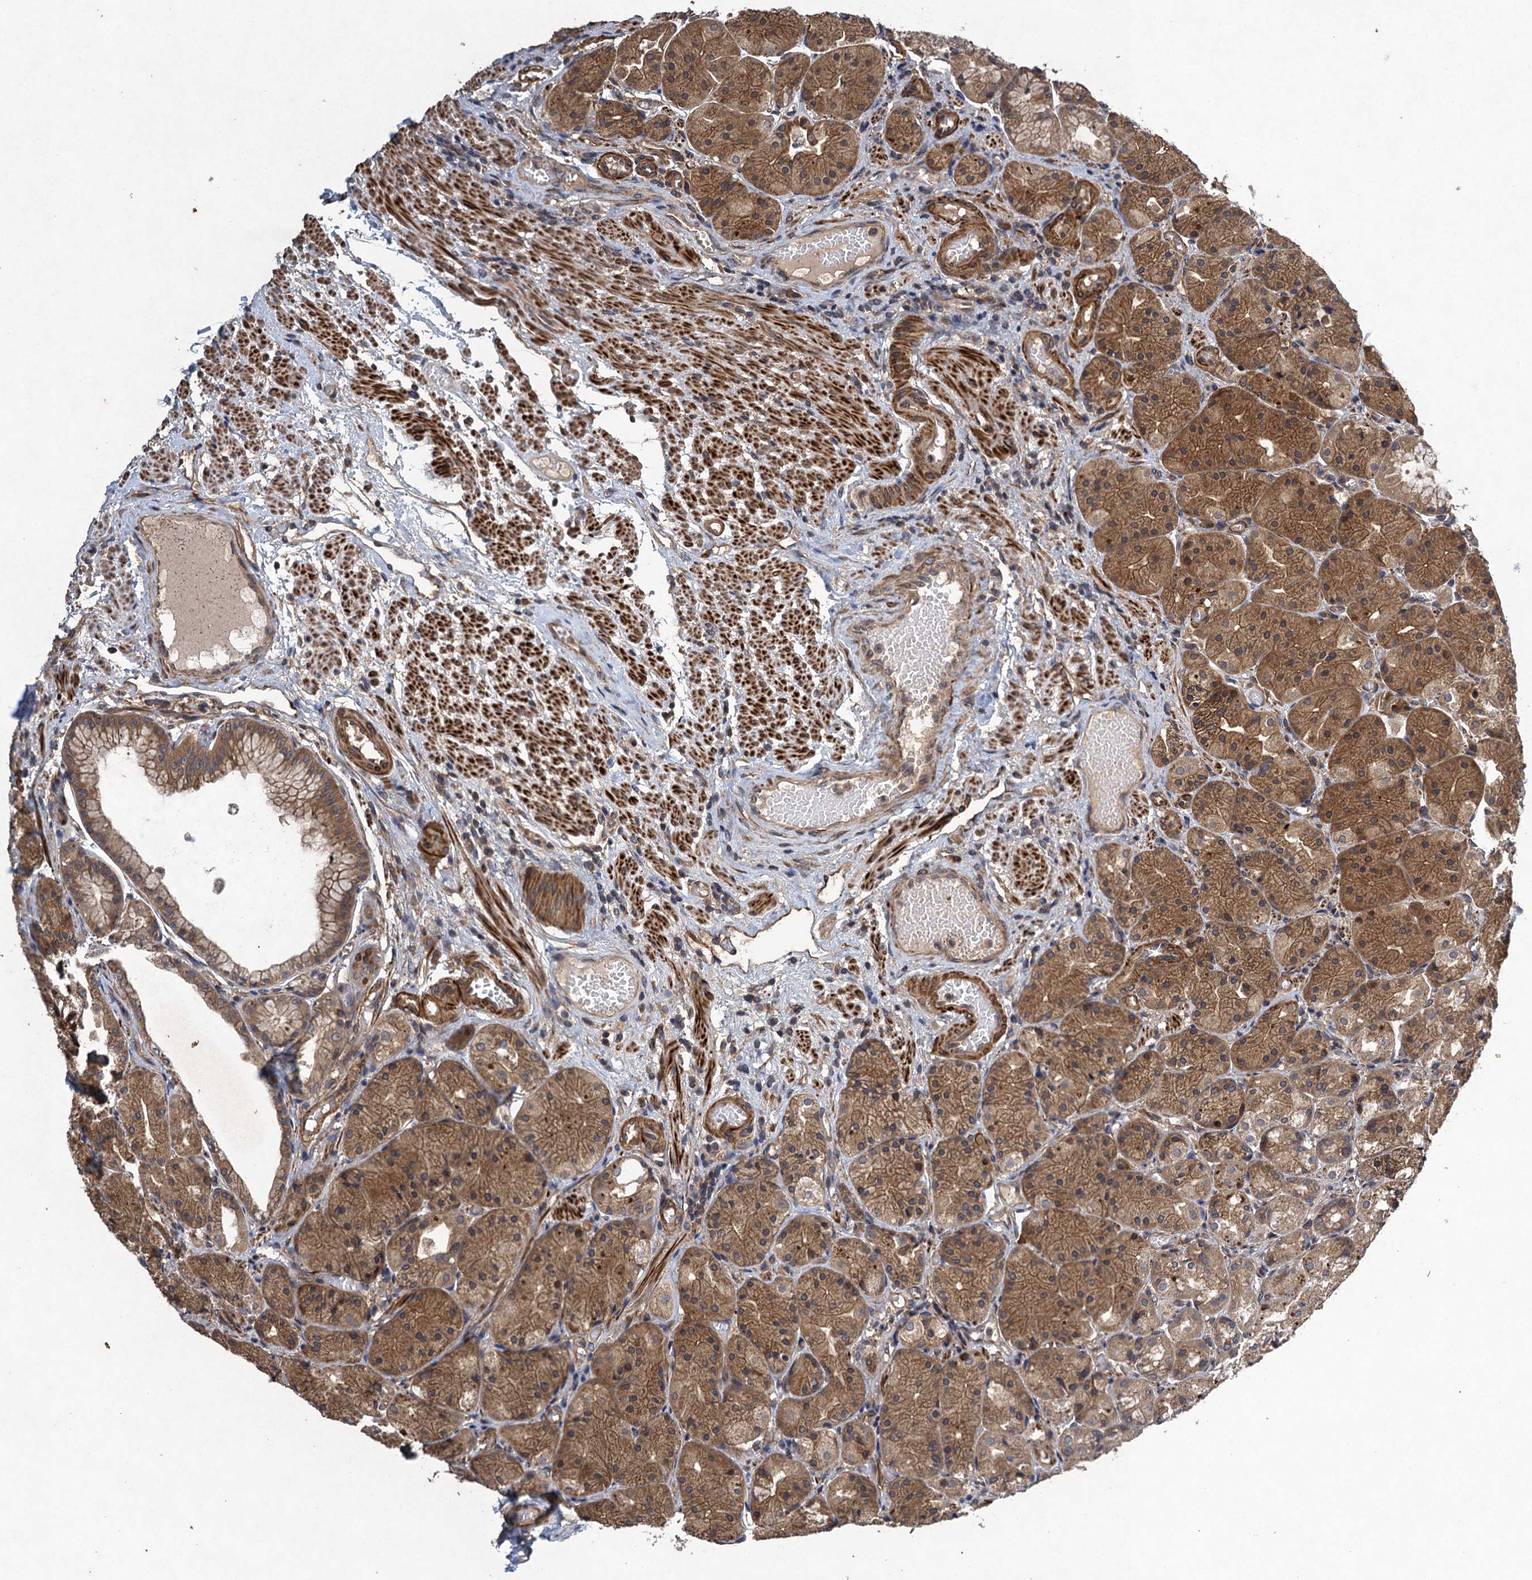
{"staining": {"intensity": "moderate", "quantity": ">75%", "location": "cytoplasmic/membranous"}, "tissue": "stomach", "cell_type": "Glandular cells", "image_type": "normal", "snomed": [{"axis": "morphology", "description": "Normal tissue, NOS"}, {"axis": "topography", "description": "Stomach, upper"}], "caption": "This image displays benign stomach stained with immunohistochemistry to label a protein in brown. The cytoplasmic/membranous of glandular cells show moderate positivity for the protein. Nuclei are counter-stained blue.", "gene": "CNTN5", "patient": {"sex": "male", "age": 72}}